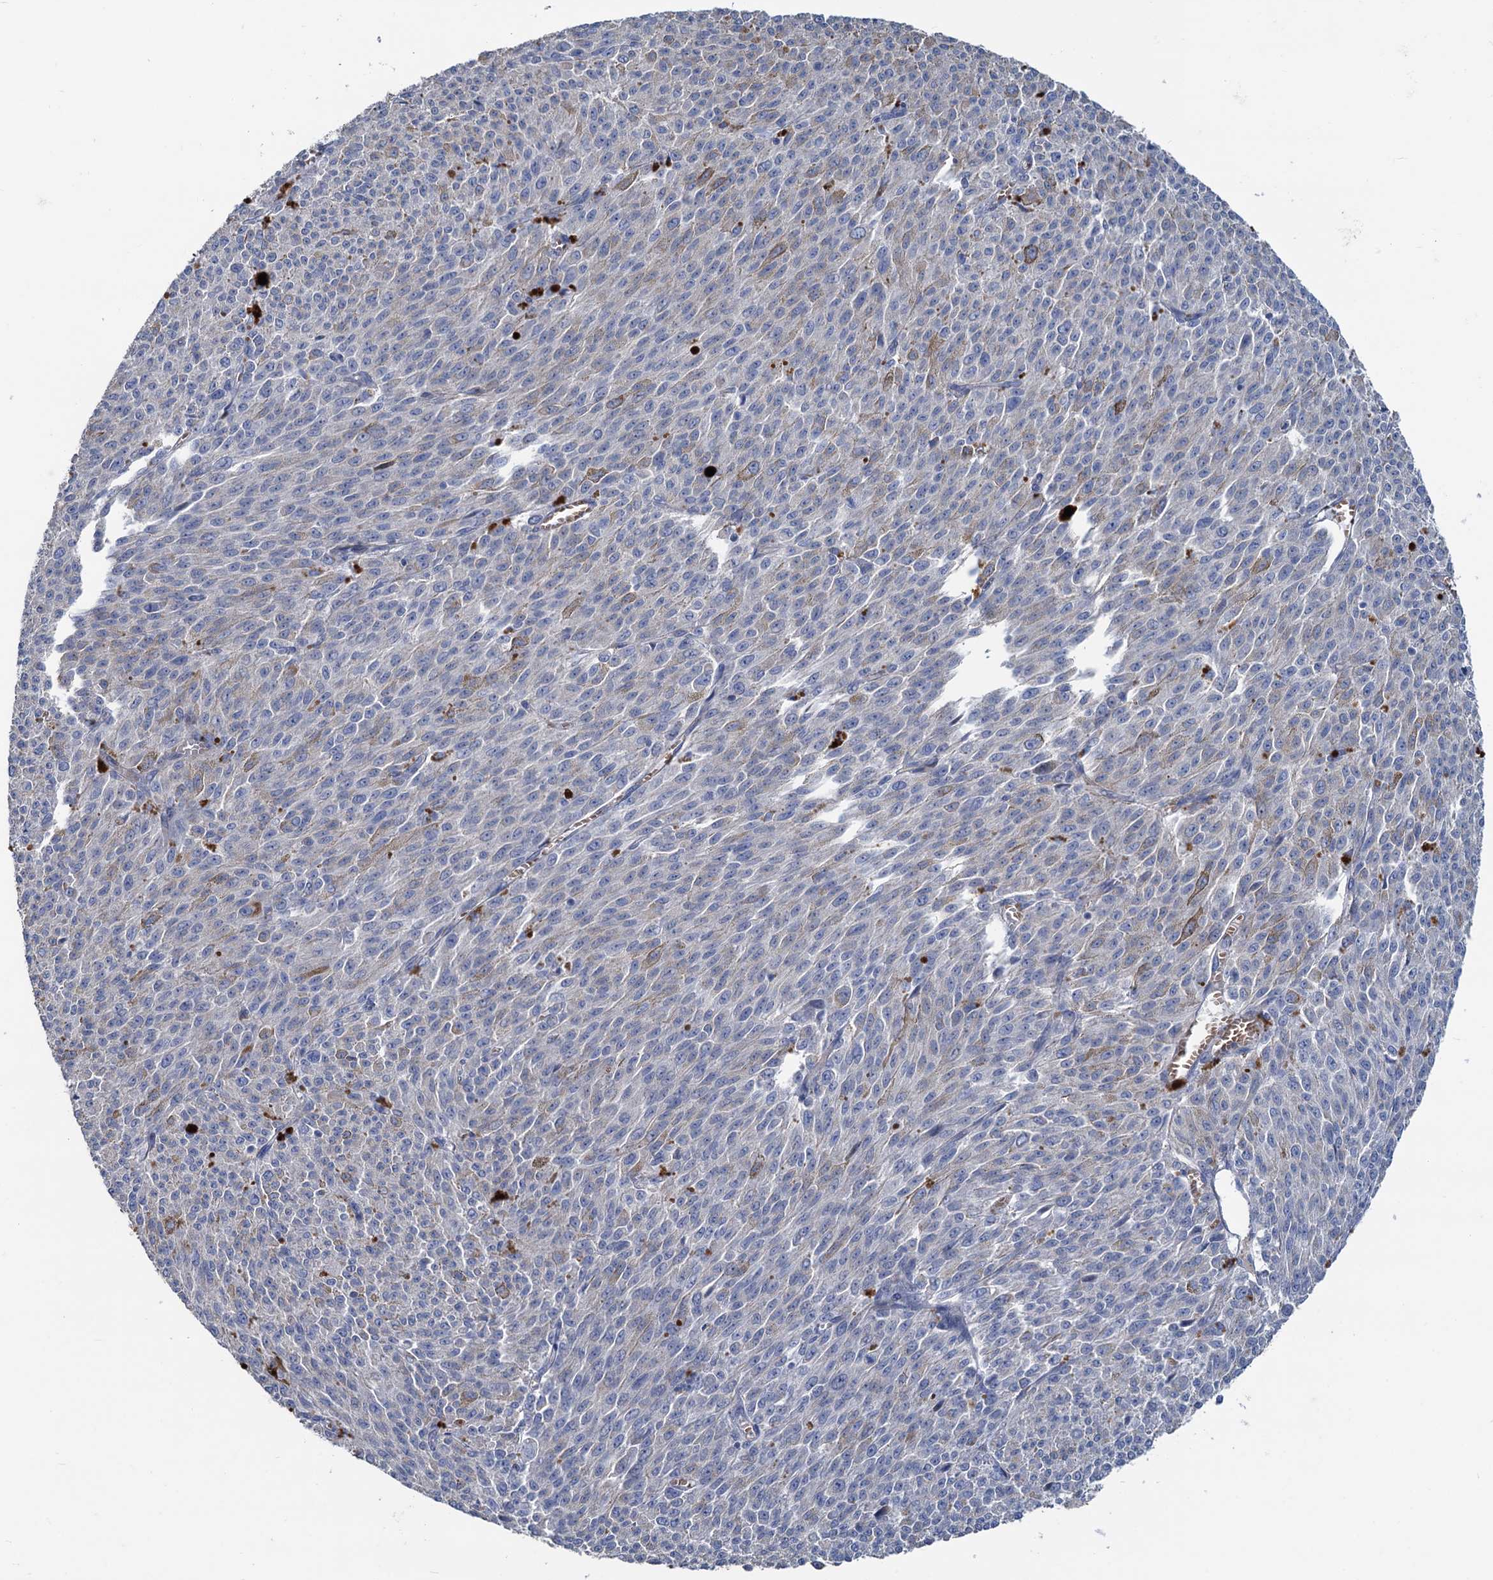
{"staining": {"intensity": "negative", "quantity": "none", "location": "none"}, "tissue": "melanoma", "cell_type": "Tumor cells", "image_type": "cancer", "snomed": [{"axis": "morphology", "description": "Malignant melanoma, NOS"}, {"axis": "topography", "description": "Skin"}], "caption": "Protein analysis of malignant melanoma demonstrates no significant staining in tumor cells.", "gene": "SMCO3", "patient": {"sex": "female", "age": 52}}